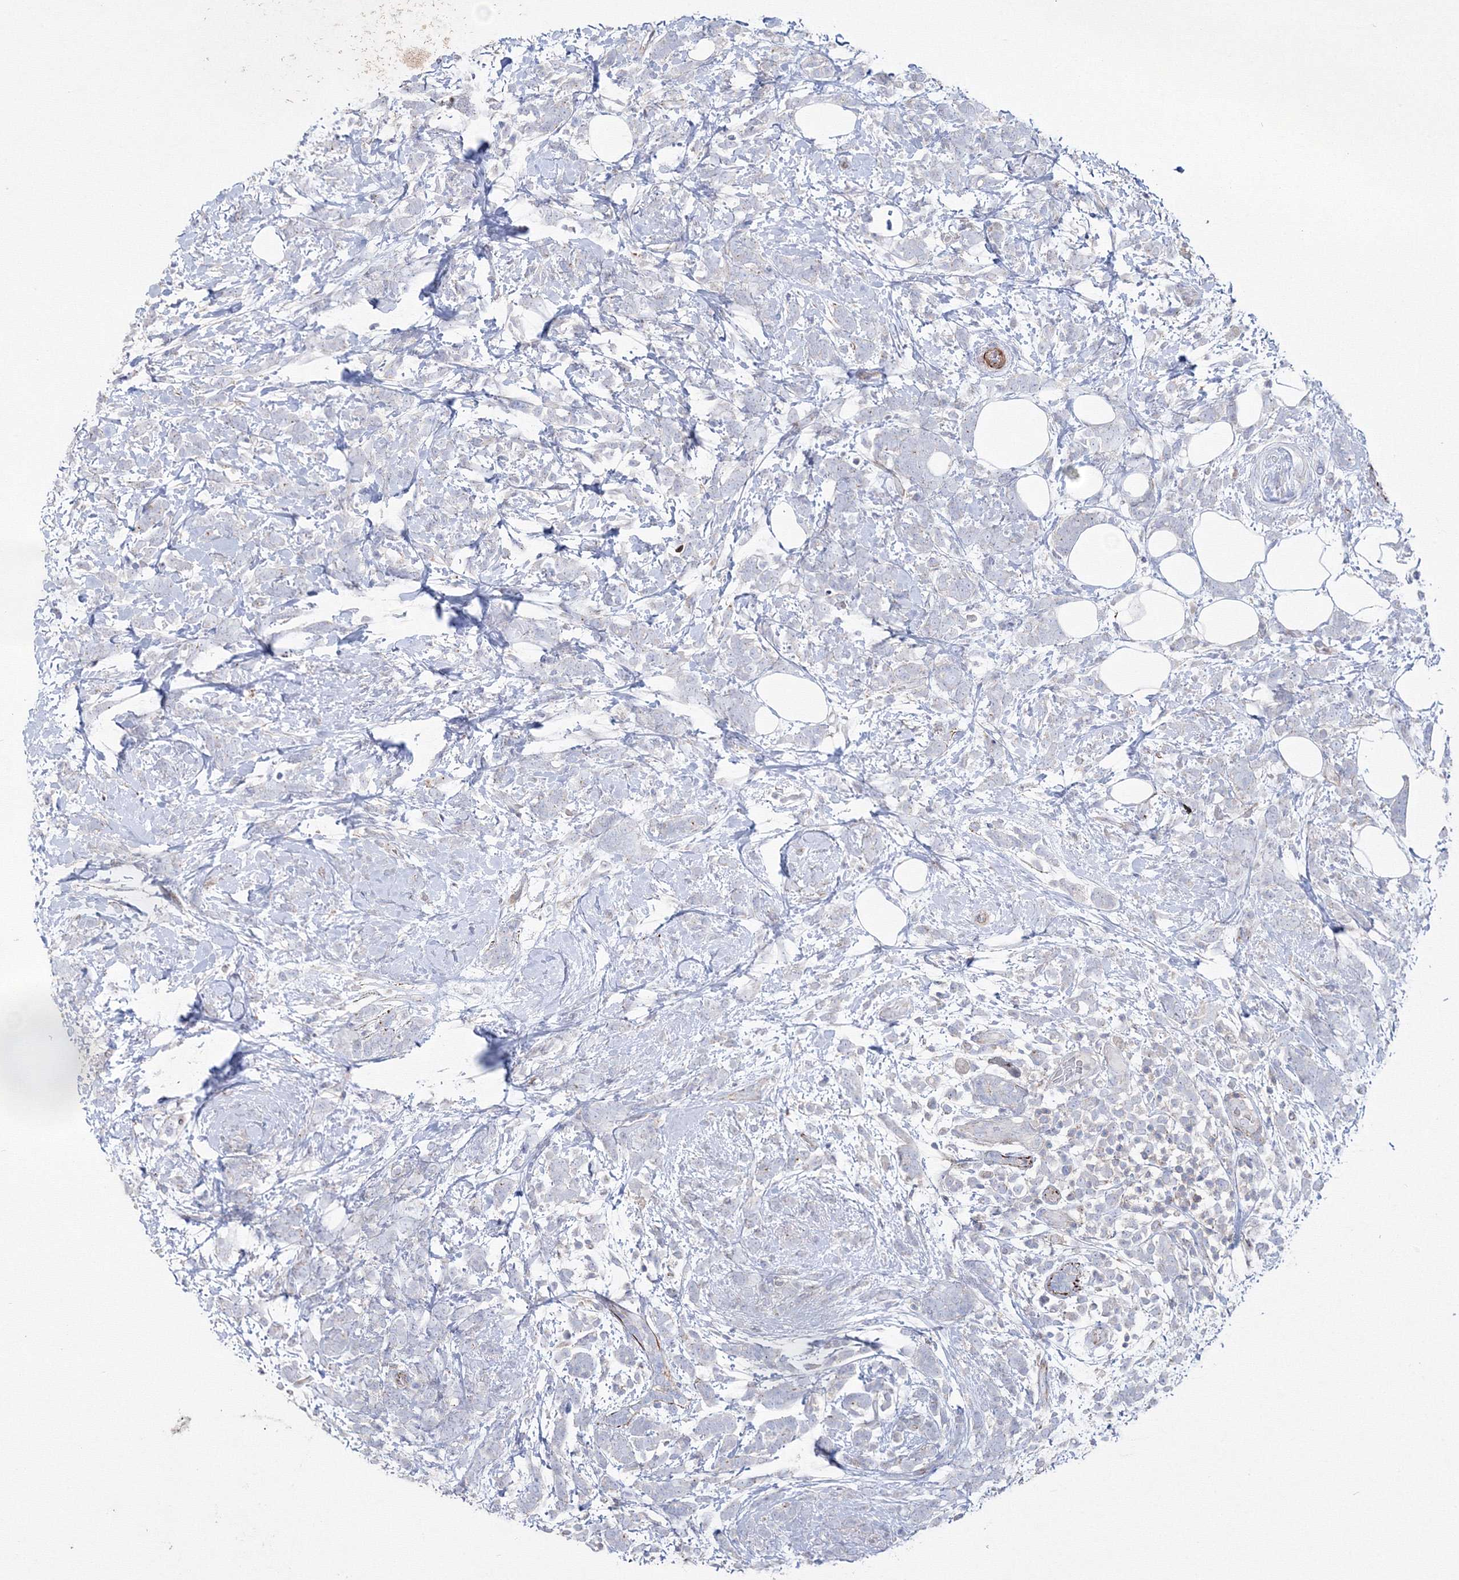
{"staining": {"intensity": "negative", "quantity": "none", "location": "none"}, "tissue": "breast cancer", "cell_type": "Tumor cells", "image_type": "cancer", "snomed": [{"axis": "morphology", "description": "Lobular carcinoma"}, {"axis": "topography", "description": "Breast"}], "caption": "High magnification brightfield microscopy of breast cancer stained with DAB (brown) and counterstained with hematoxylin (blue): tumor cells show no significant positivity. (Brightfield microscopy of DAB (3,3'-diaminobenzidine) immunohistochemistry at high magnification).", "gene": "GPR82", "patient": {"sex": "female", "age": 58}}